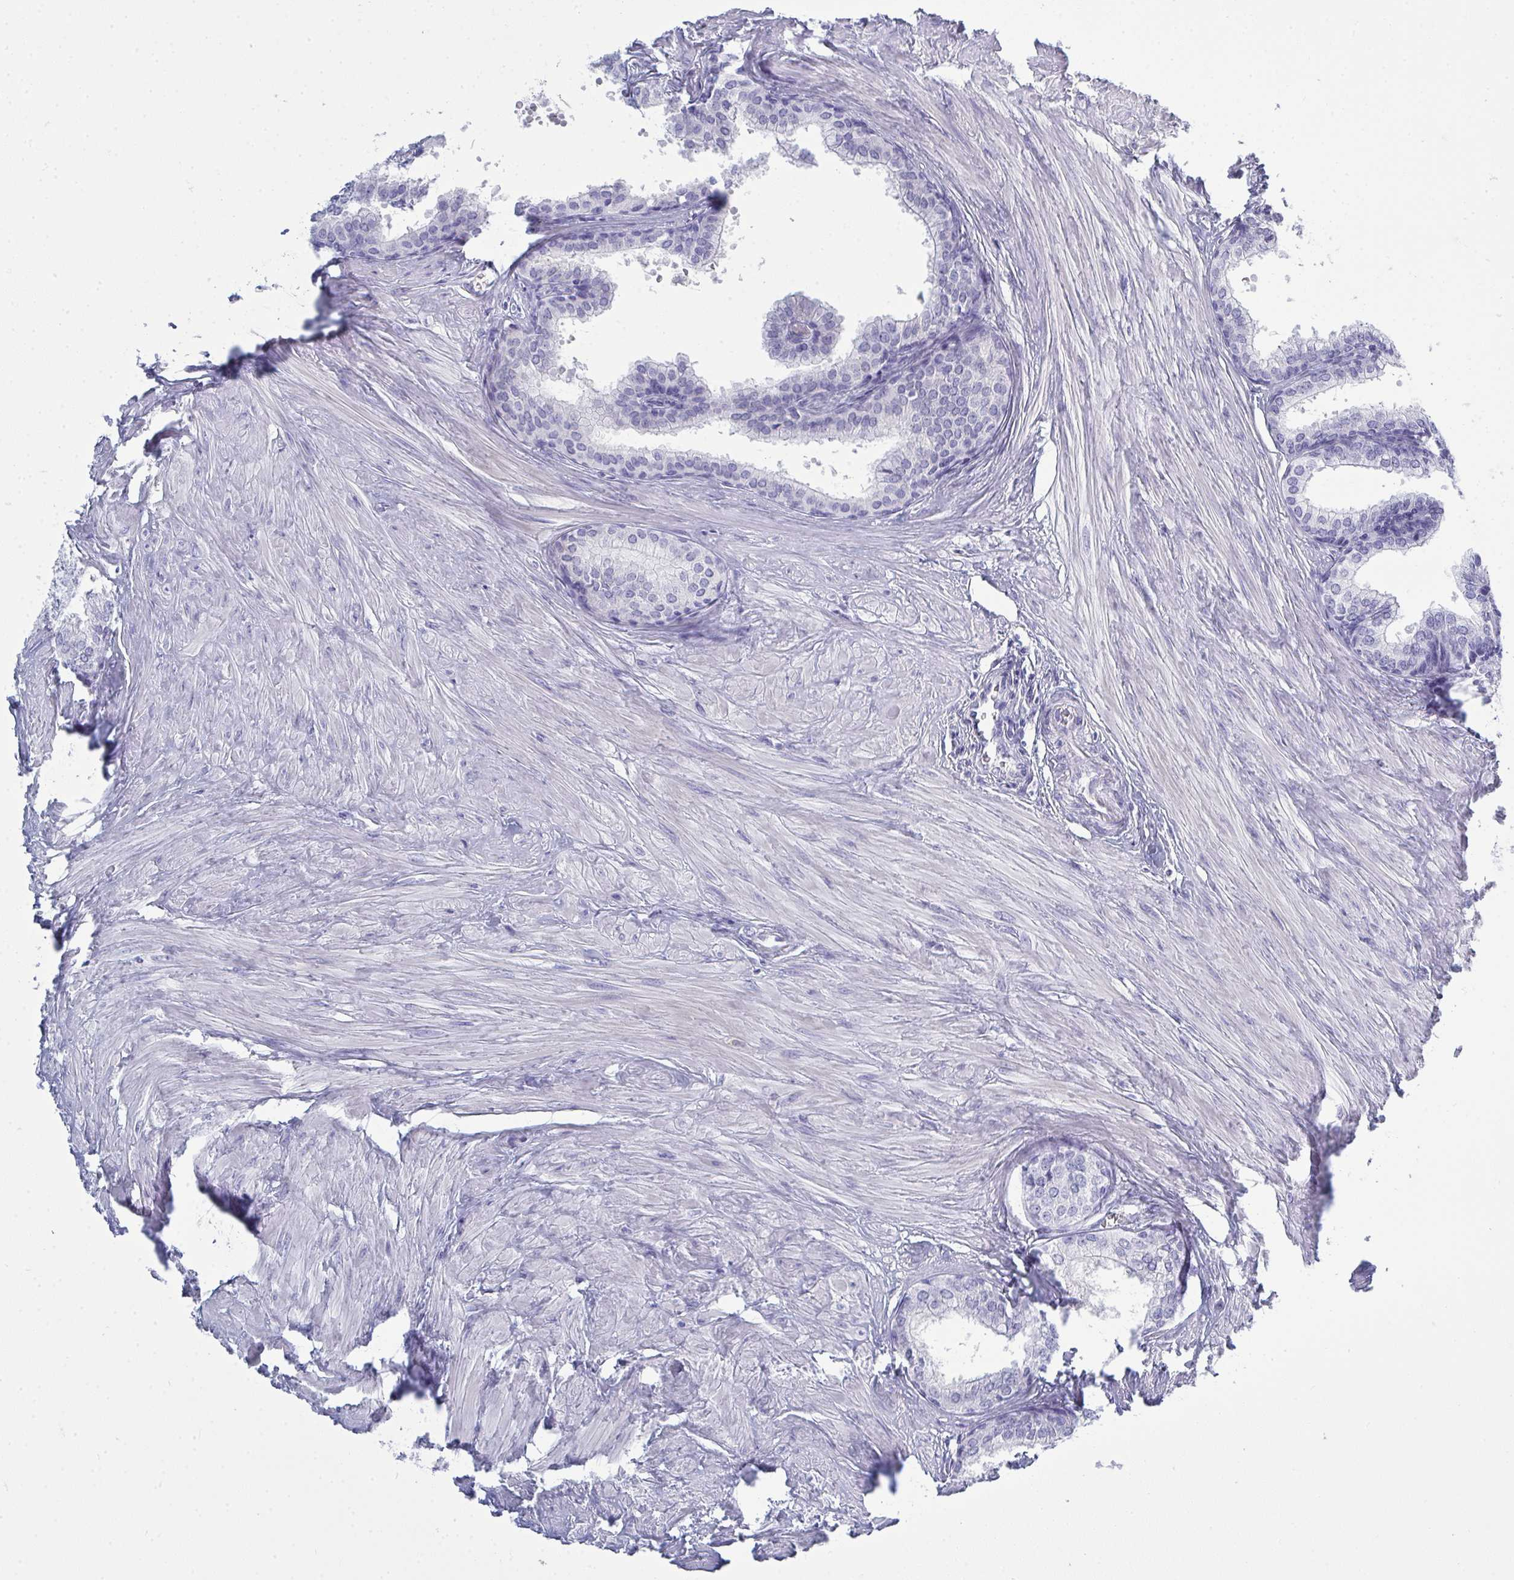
{"staining": {"intensity": "negative", "quantity": "none", "location": "none"}, "tissue": "prostate", "cell_type": "Glandular cells", "image_type": "normal", "snomed": [{"axis": "morphology", "description": "Normal tissue, NOS"}, {"axis": "topography", "description": "Prostate"}, {"axis": "topography", "description": "Peripheral nerve tissue"}], "caption": "Immunohistochemistry (IHC) photomicrograph of benign prostate: human prostate stained with DAB (3,3'-diaminobenzidine) shows no significant protein positivity in glandular cells. (DAB immunohistochemistry (IHC) with hematoxylin counter stain).", "gene": "SERPINB10", "patient": {"sex": "male", "age": 55}}